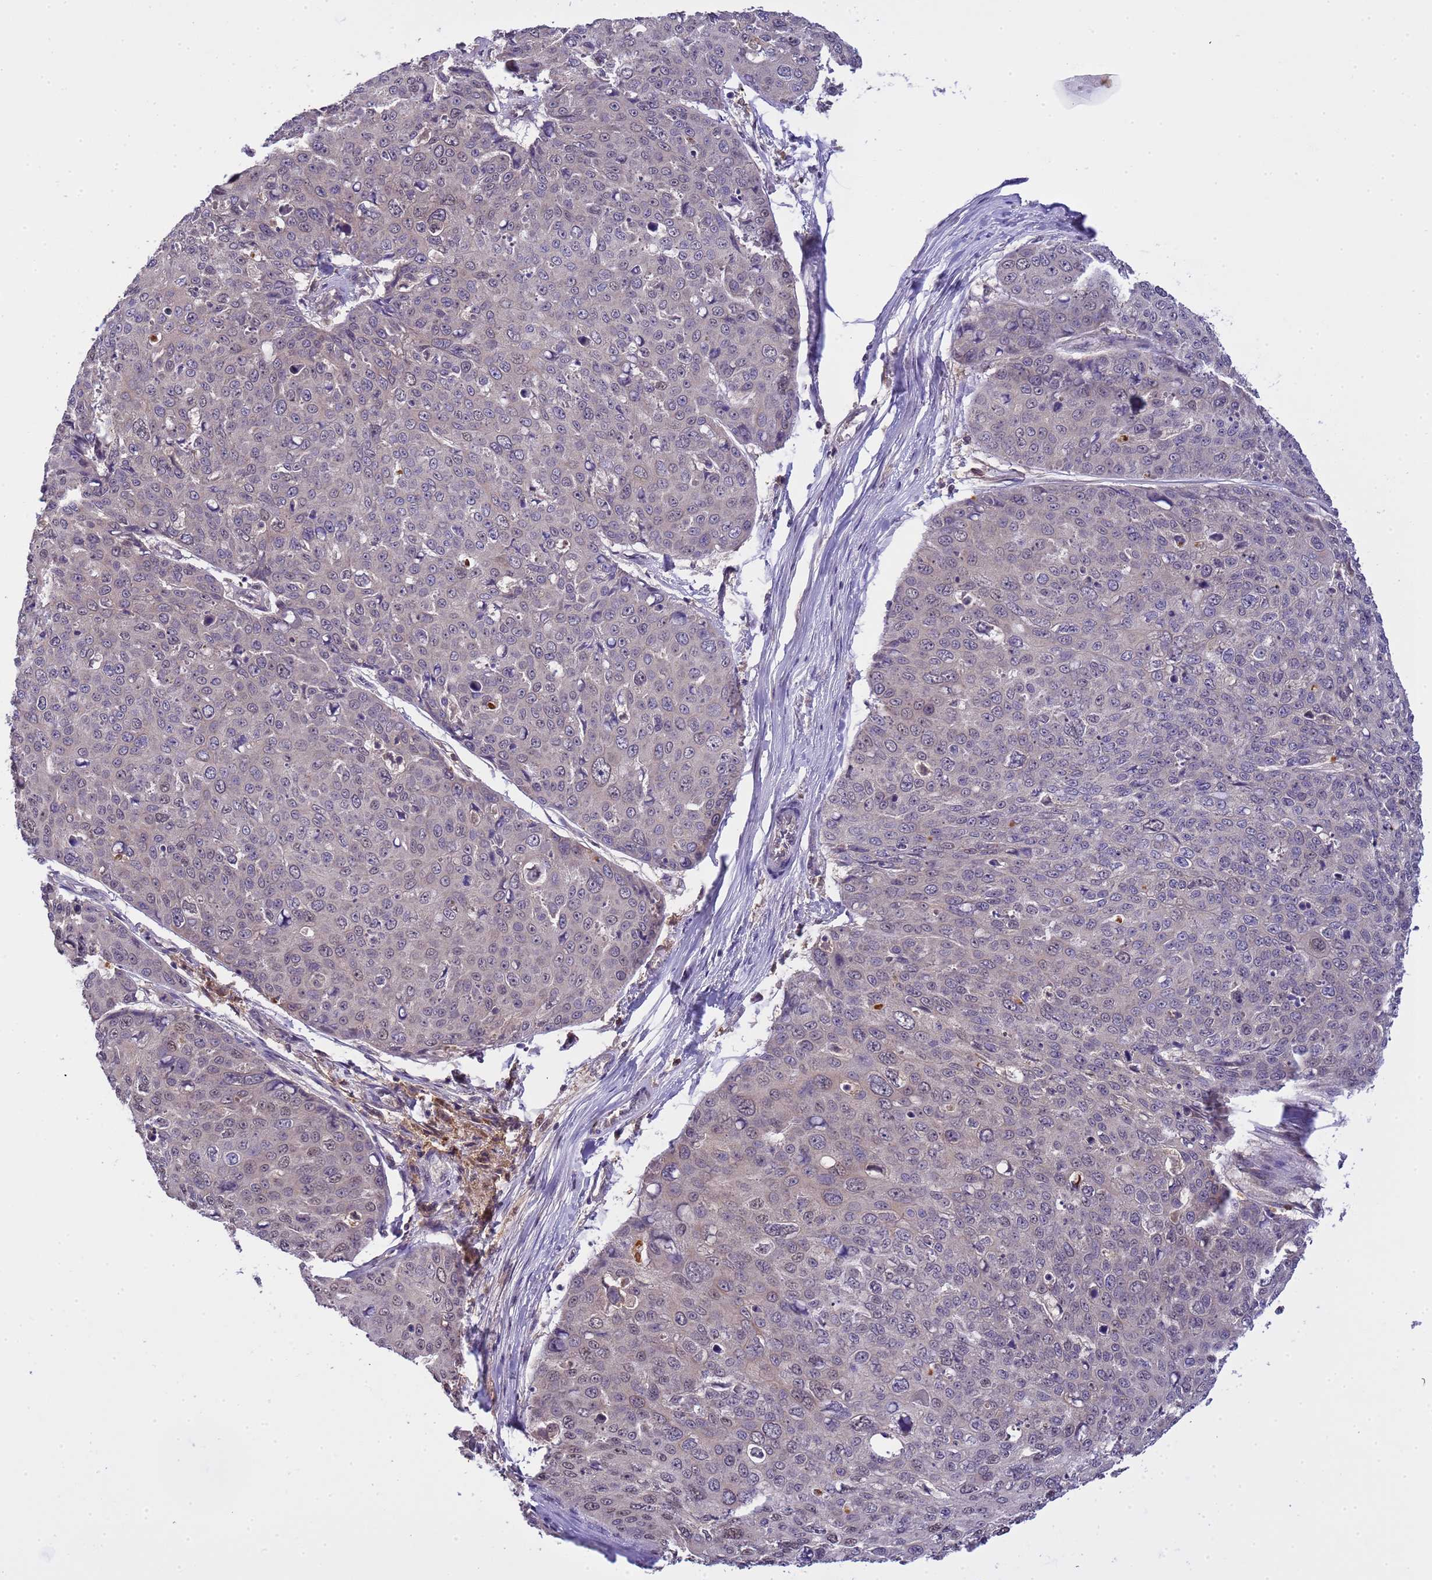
{"staining": {"intensity": "negative", "quantity": "none", "location": "none"}, "tissue": "skin cancer", "cell_type": "Tumor cells", "image_type": "cancer", "snomed": [{"axis": "morphology", "description": "Squamous cell carcinoma, NOS"}, {"axis": "topography", "description": "Skin"}], "caption": "This is an immunohistochemistry (IHC) photomicrograph of skin squamous cell carcinoma. There is no staining in tumor cells.", "gene": "CD53", "patient": {"sex": "male", "age": 71}}